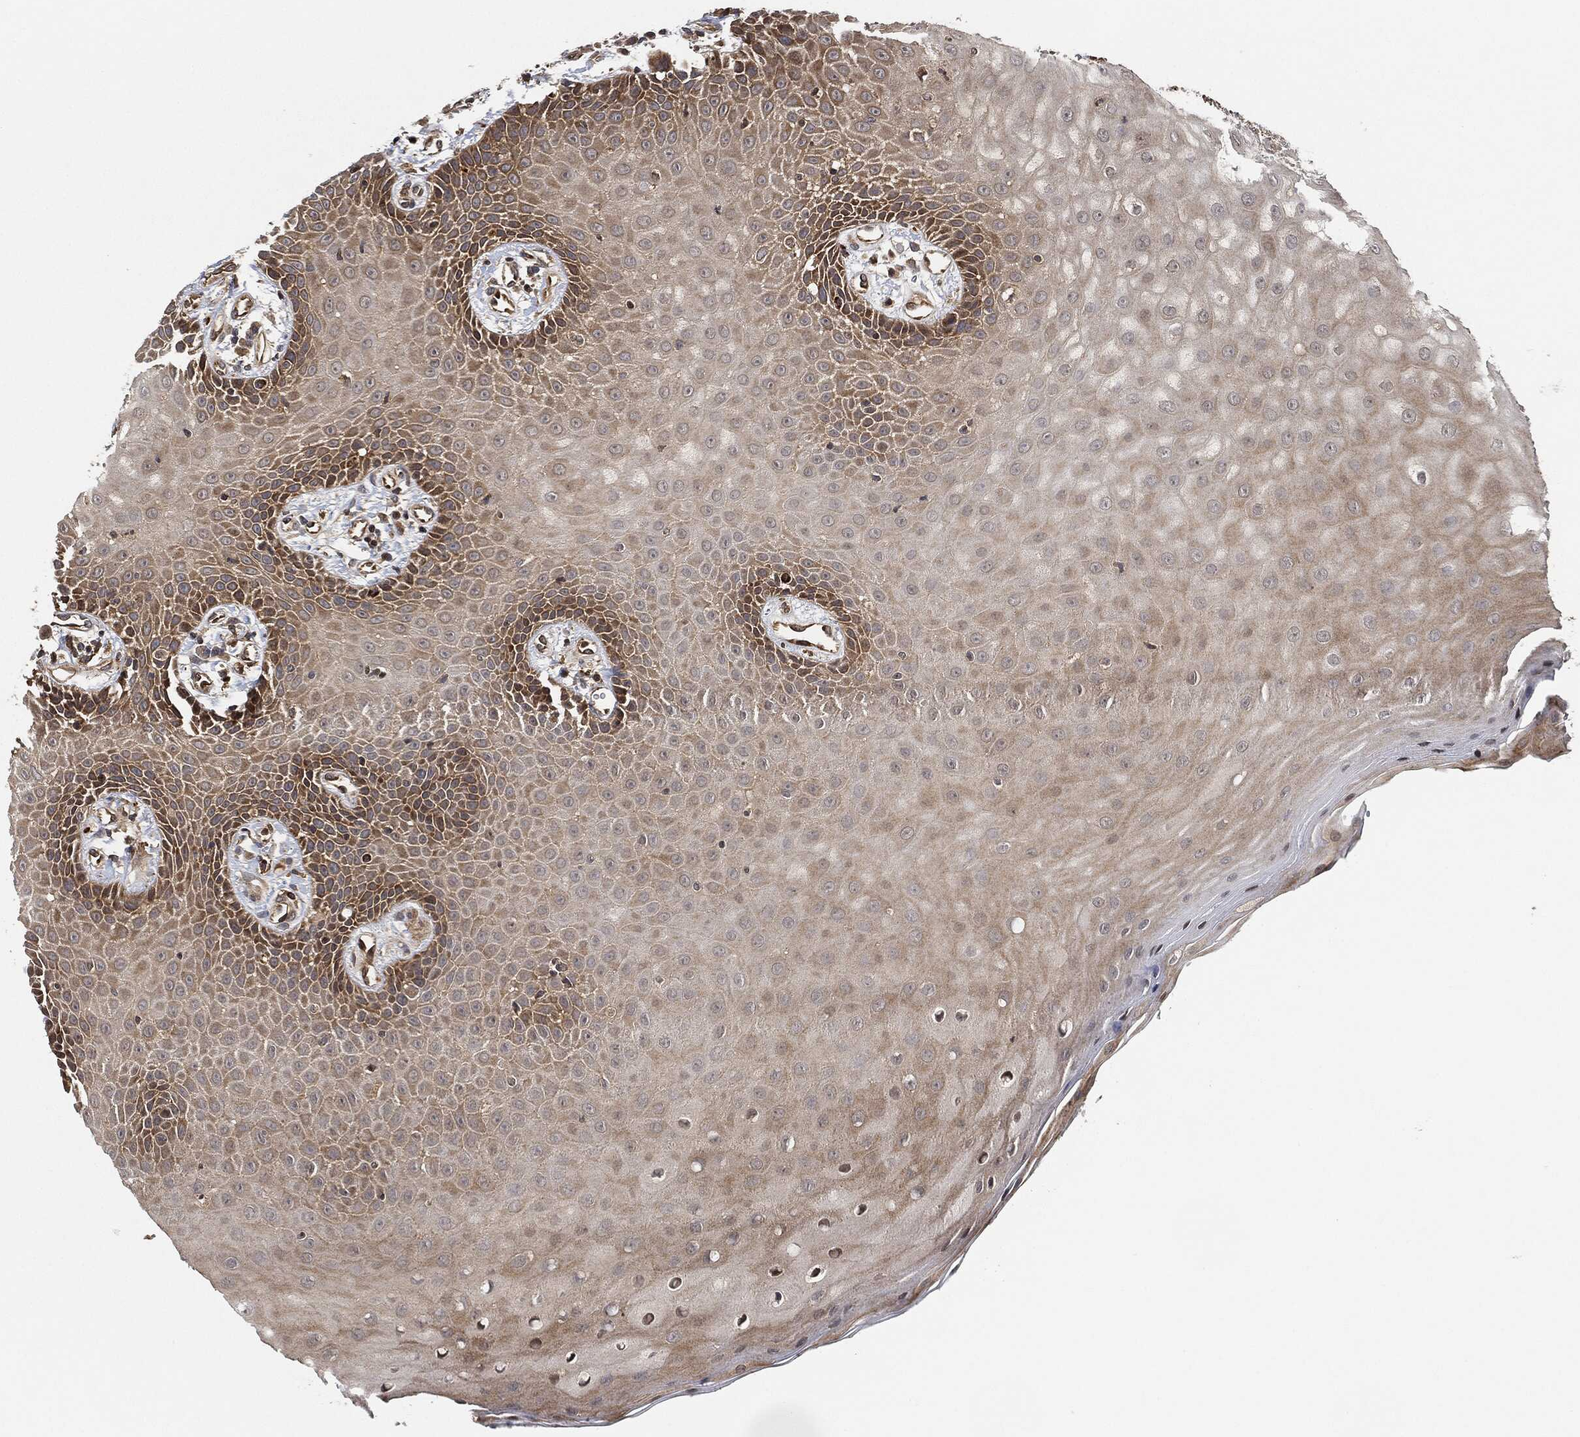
{"staining": {"intensity": "moderate", "quantity": "25%-75%", "location": "cytoplasmic/membranous"}, "tissue": "oral mucosa", "cell_type": "Squamous epithelial cells", "image_type": "normal", "snomed": [{"axis": "morphology", "description": "Normal tissue, NOS"}, {"axis": "morphology", "description": "Squamous cell carcinoma, NOS"}, {"axis": "topography", "description": "Oral tissue"}, {"axis": "topography", "description": "Head-Neck"}], "caption": "IHC histopathology image of unremarkable oral mucosa: human oral mucosa stained using immunohistochemistry (IHC) shows medium levels of moderate protein expression localized specifically in the cytoplasmic/membranous of squamous epithelial cells, appearing as a cytoplasmic/membranous brown color.", "gene": "MAP3K3", "patient": {"sex": "female", "age": 82}}